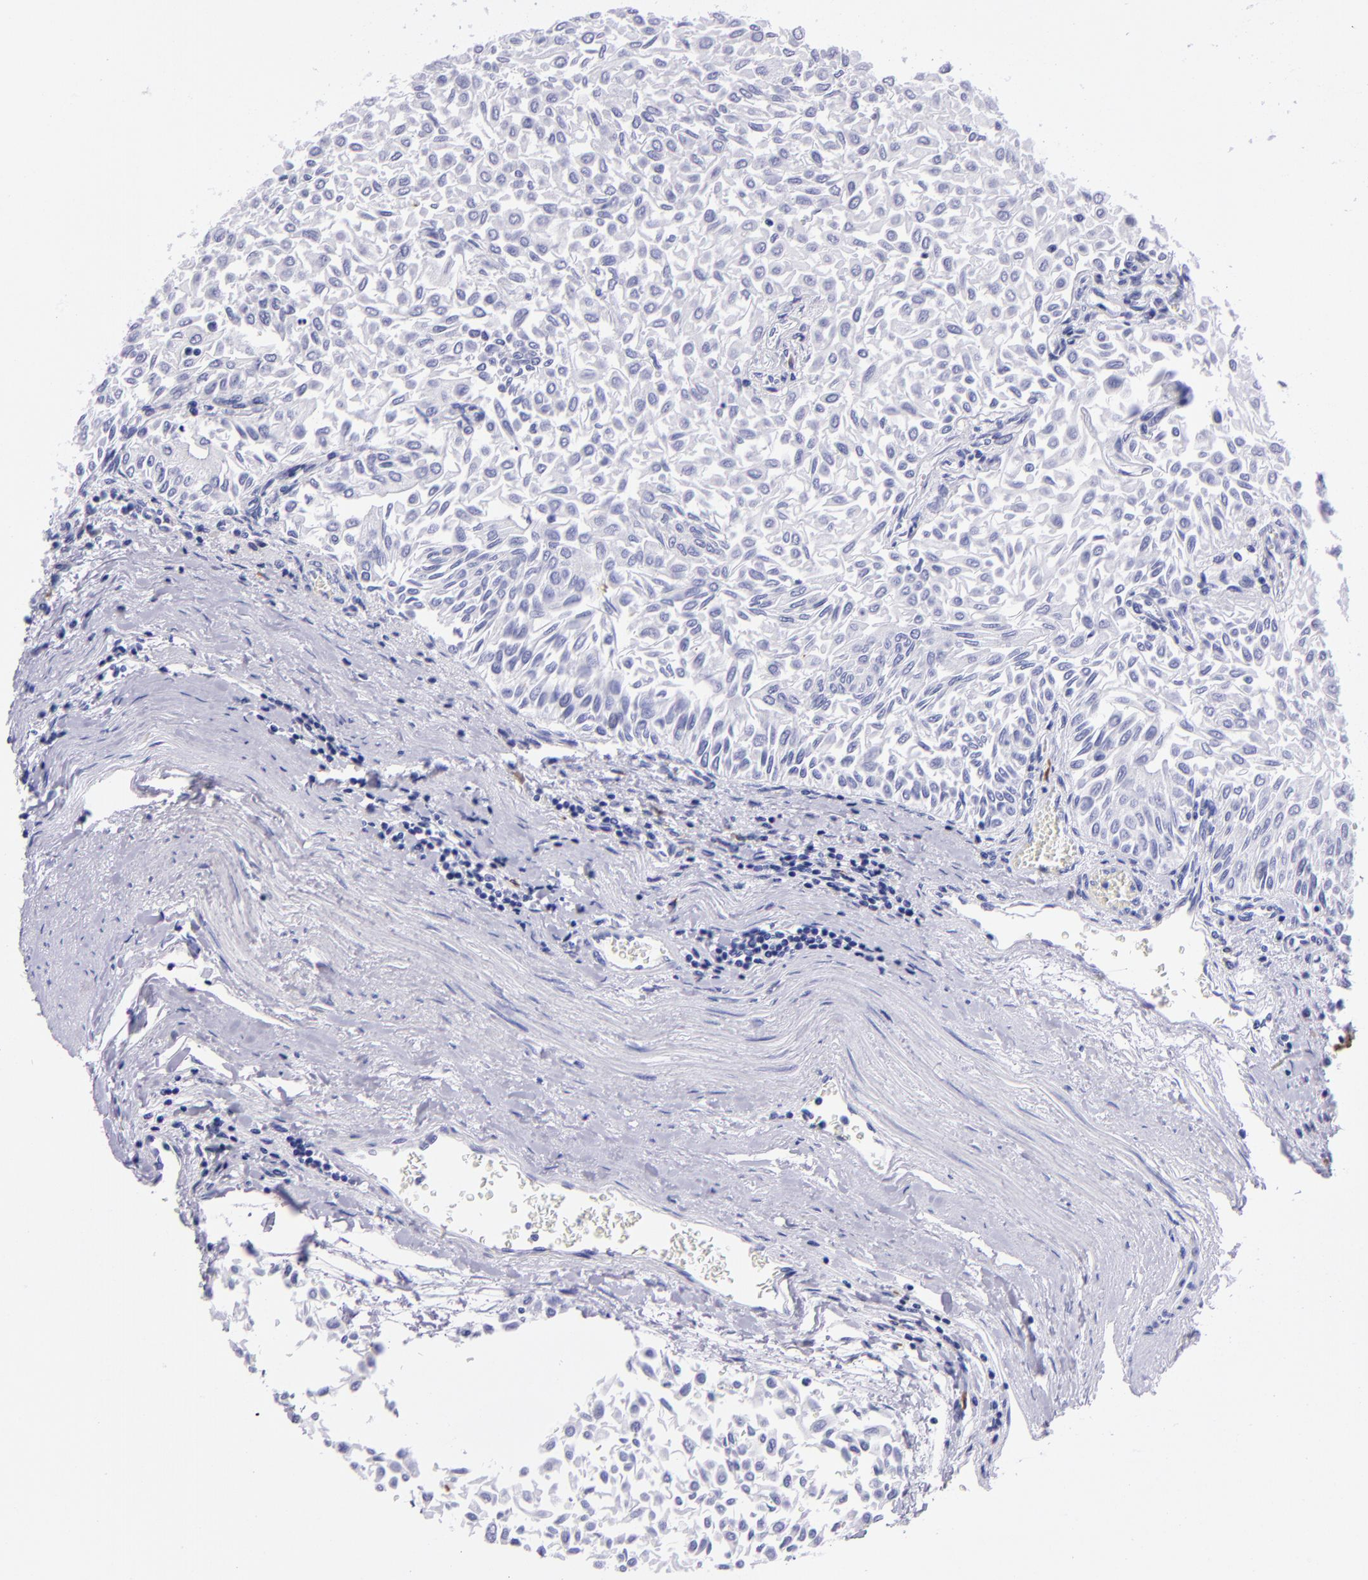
{"staining": {"intensity": "negative", "quantity": "none", "location": "none"}, "tissue": "urothelial cancer", "cell_type": "Tumor cells", "image_type": "cancer", "snomed": [{"axis": "morphology", "description": "Urothelial carcinoma, Low grade"}, {"axis": "topography", "description": "Urinary bladder"}], "caption": "Urothelial carcinoma (low-grade) stained for a protein using immunohistochemistry displays no expression tumor cells.", "gene": "TYRP1", "patient": {"sex": "male", "age": 64}}